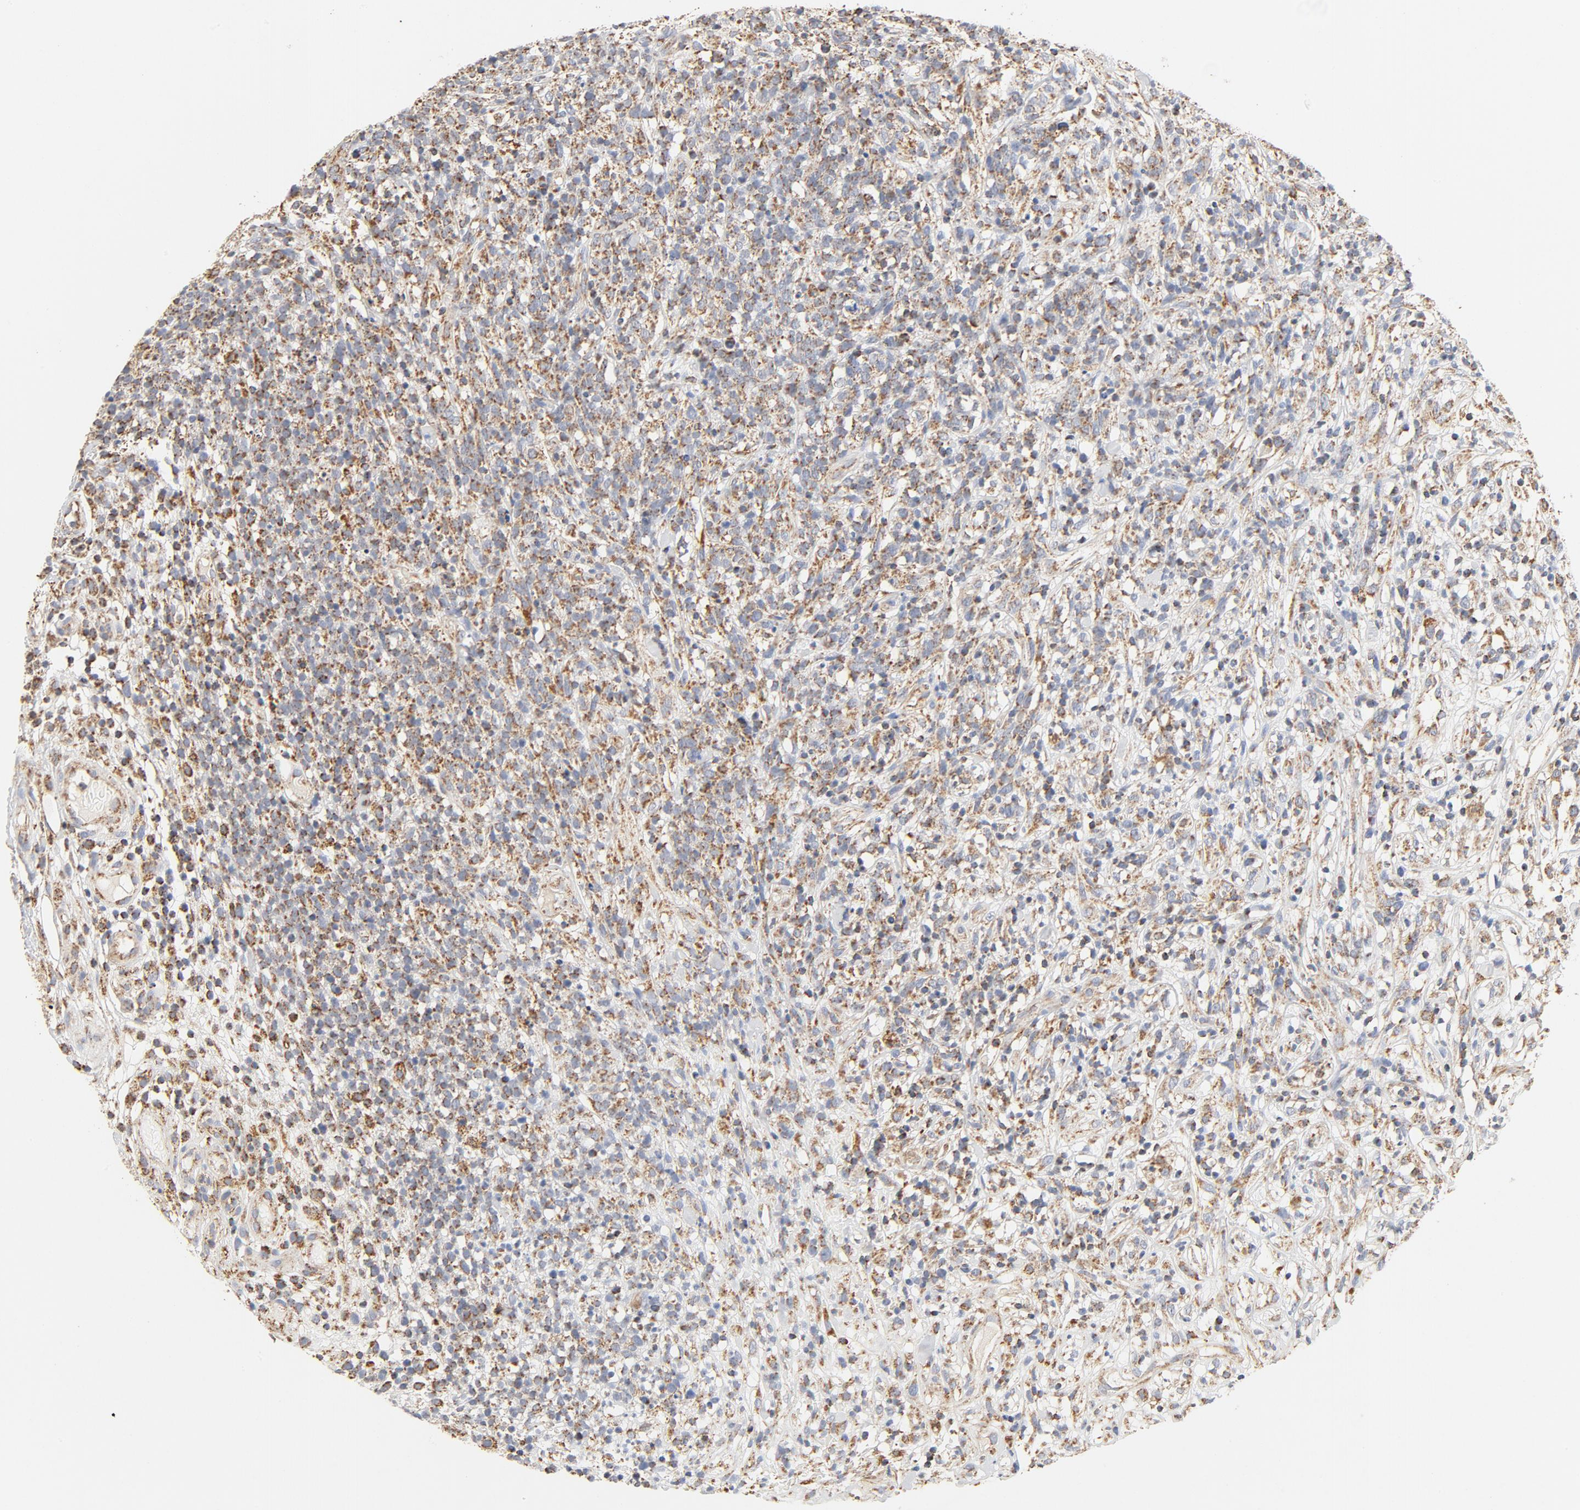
{"staining": {"intensity": "moderate", "quantity": ">75%", "location": "cytoplasmic/membranous"}, "tissue": "lymphoma", "cell_type": "Tumor cells", "image_type": "cancer", "snomed": [{"axis": "morphology", "description": "Malignant lymphoma, non-Hodgkin's type, High grade"}, {"axis": "topography", "description": "Lymph node"}], "caption": "Protein staining reveals moderate cytoplasmic/membranous staining in about >75% of tumor cells in lymphoma.", "gene": "COX4I1", "patient": {"sex": "female", "age": 73}}